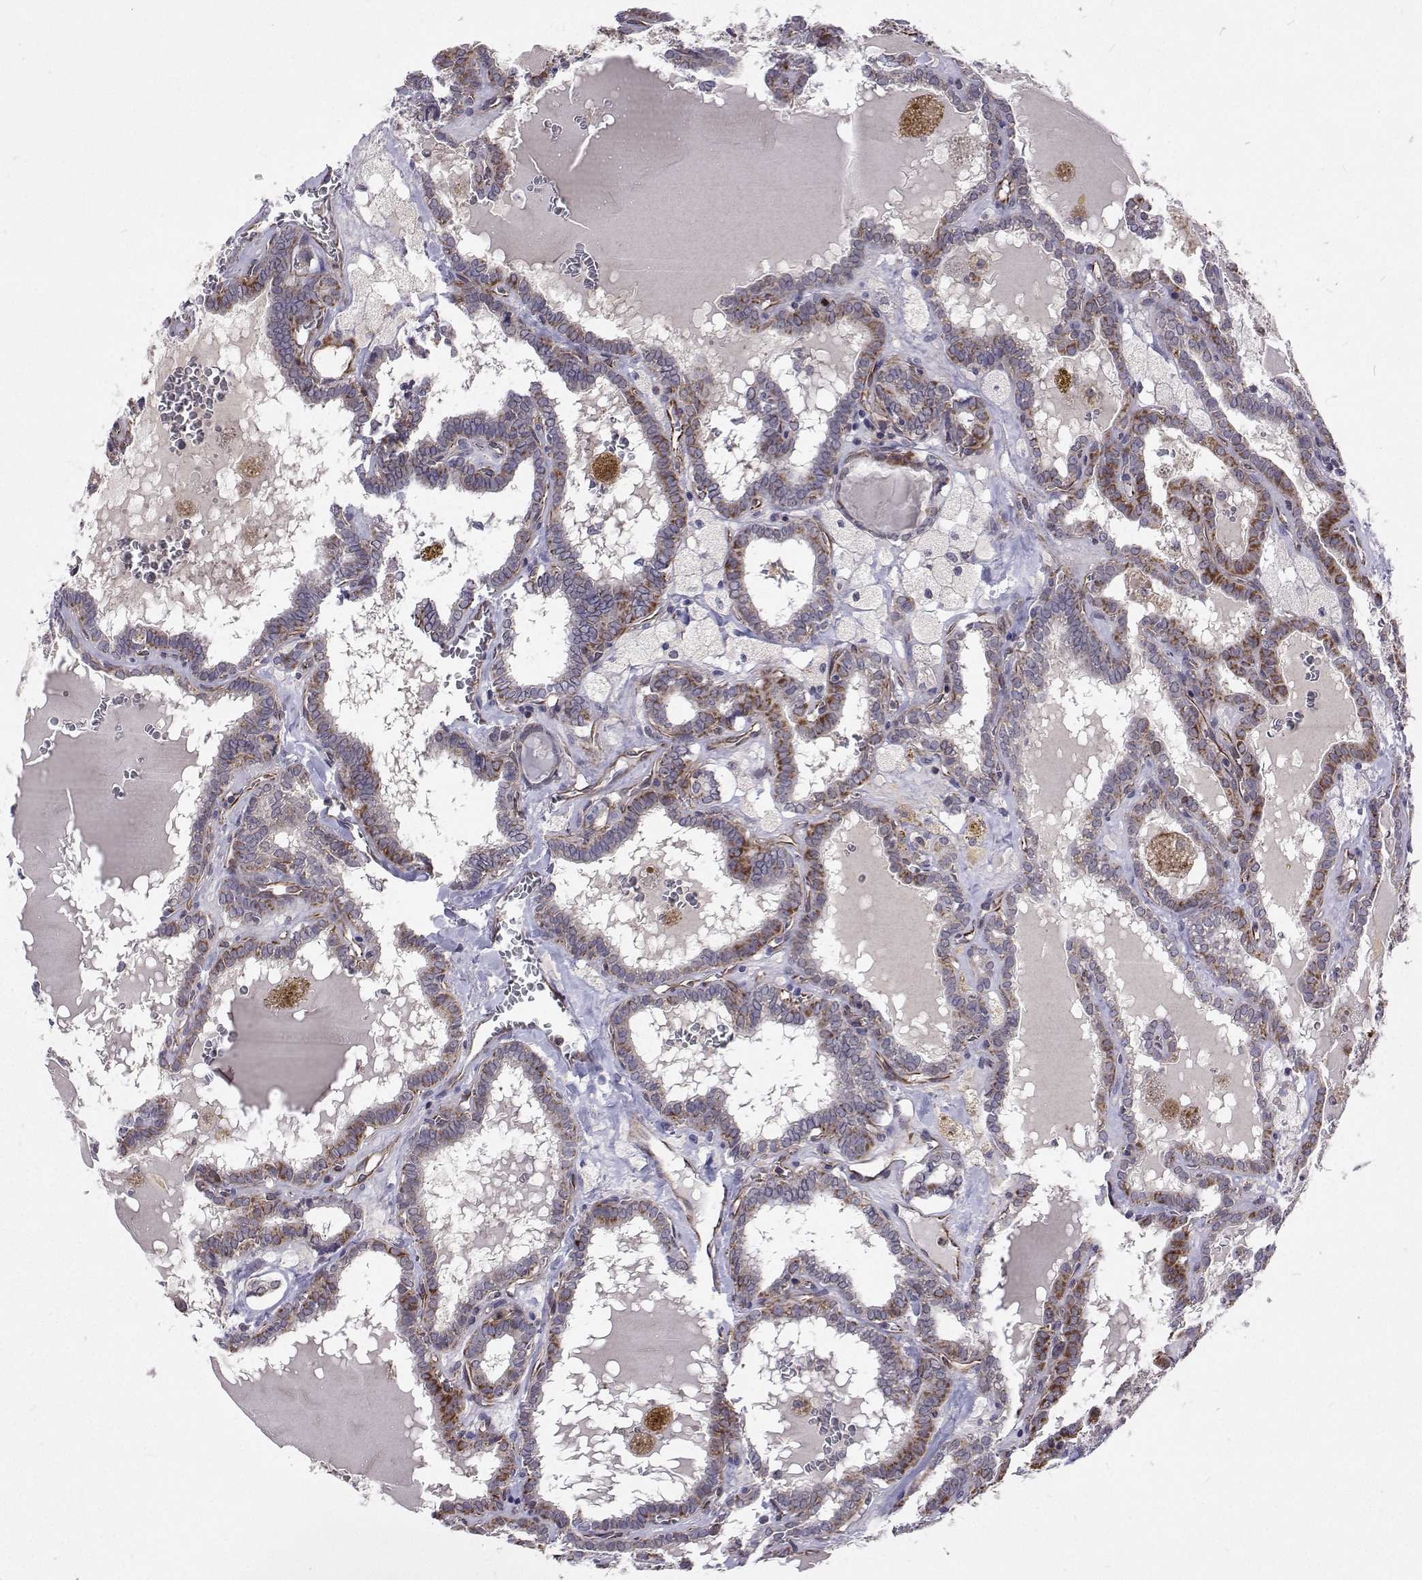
{"staining": {"intensity": "moderate", "quantity": "25%-75%", "location": "cytoplasmic/membranous"}, "tissue": "thyroid cancer", "cell_type": "Tumor cells", "image_type": "cancer", "snomed": [{"axis": "morphology", "description": "Papillary adenocarcinoma, NOS"}, {"axis": "topography", "description": "Thyroid gland"}], "caption": "An immunohistochemistry image of neoplastic tissue is shown. Protein staining in brown labels moderate cytoplasmic/membranous positivity in thyroid papillary adenocarcinoma within tumor cells. (DAB IHC, brown staining for protein, blue staining for nuclei).", "gene": "DHTKD1", "patient": {"sex": "female", "age": 39}}